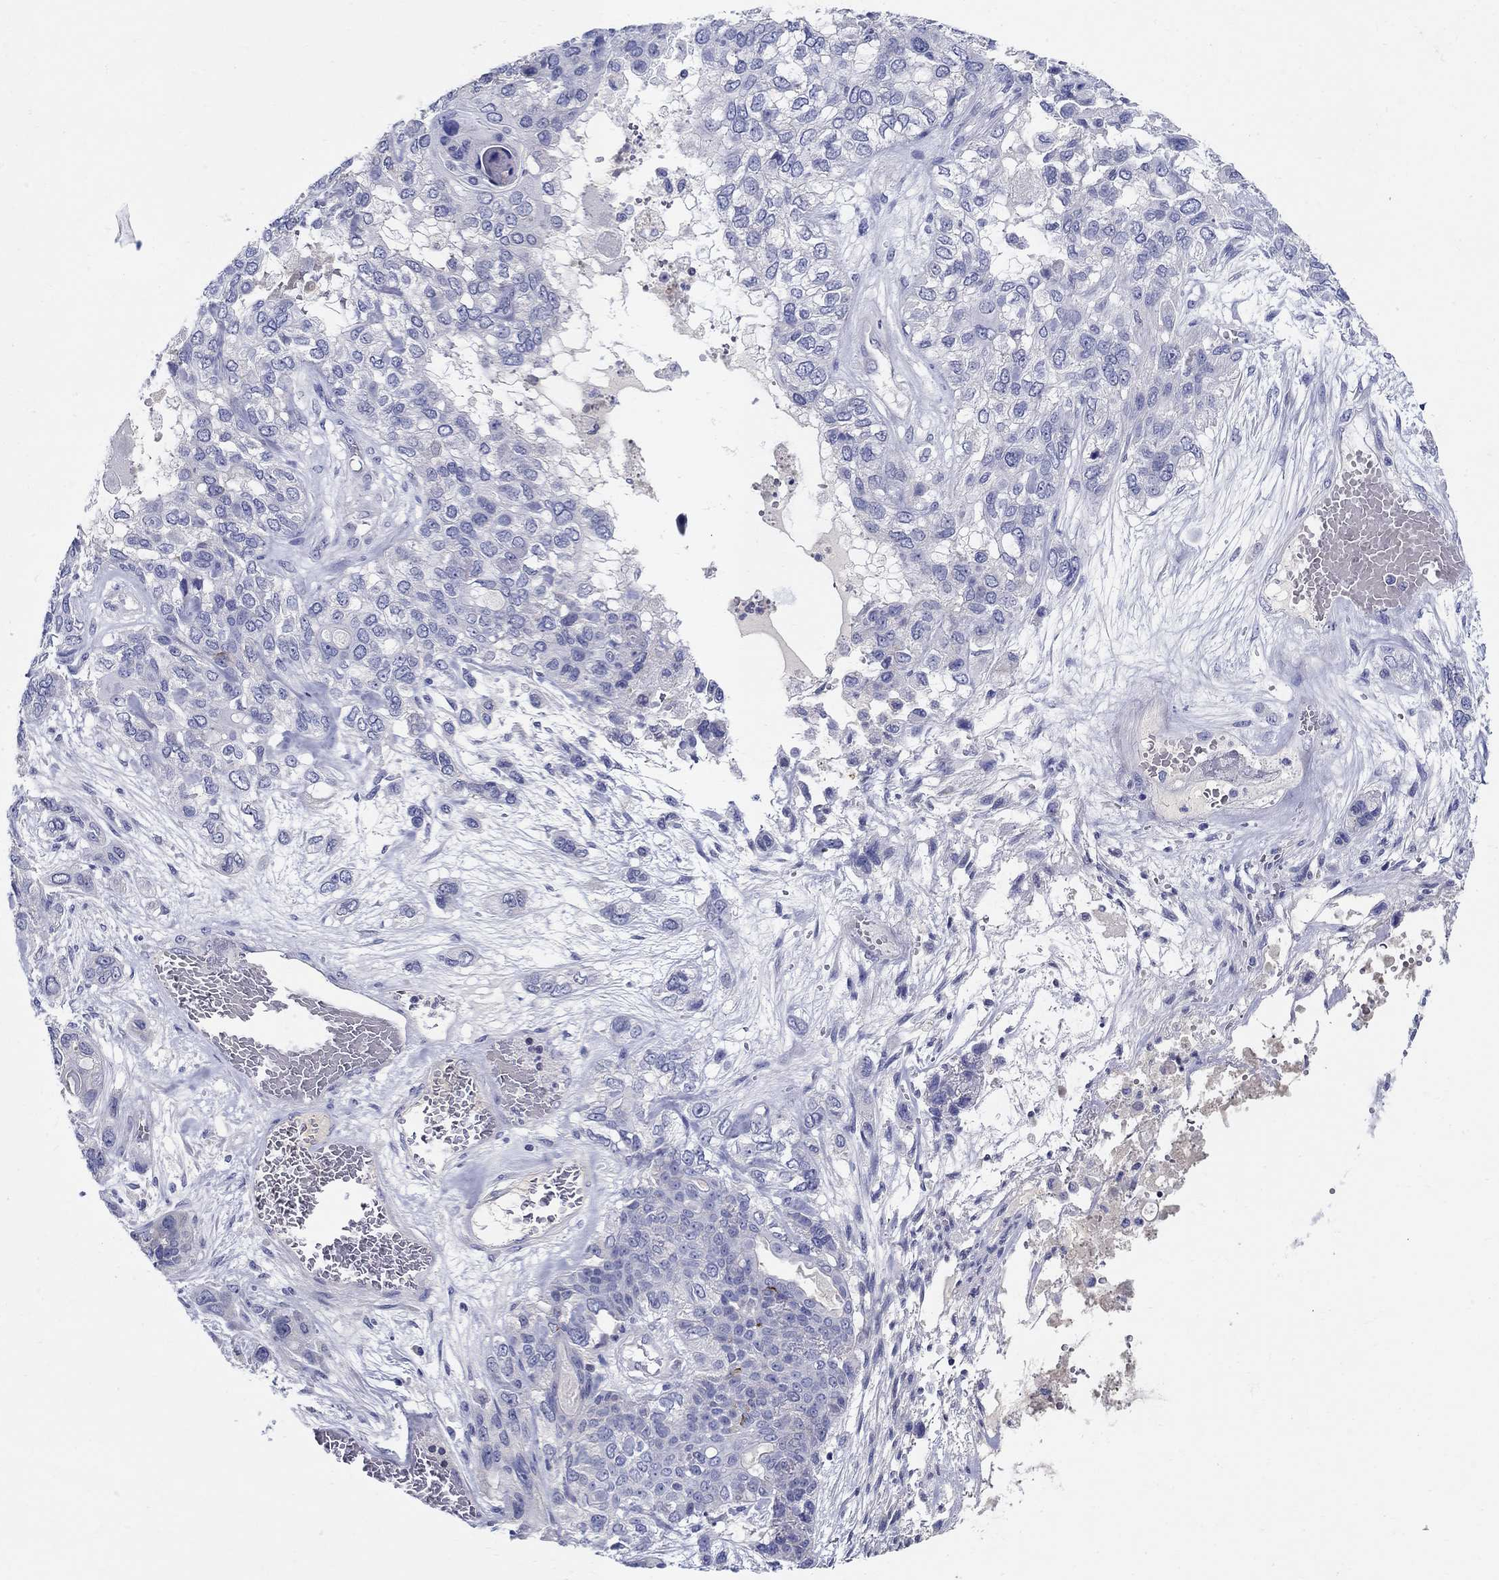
{"staining": {"intensity": "negative", "quantity": "none", "location": "none"}, "tissue": "lung cancer", "cell_type": "Tumor cells", "image_type": "cancer", "snomed": [{"axis": "morphology", "description": "Squamous cell carcinoma, NOS"}, {"axis": "topography", "description": "Lung"}], "caption": "Immunohistochemistry (IHC) of squamous cell carcinoma (lung) exhibits no positivity in tumor cells.", "gene": "CRYGD", "patient": {"sex": "female", "age": 70}}